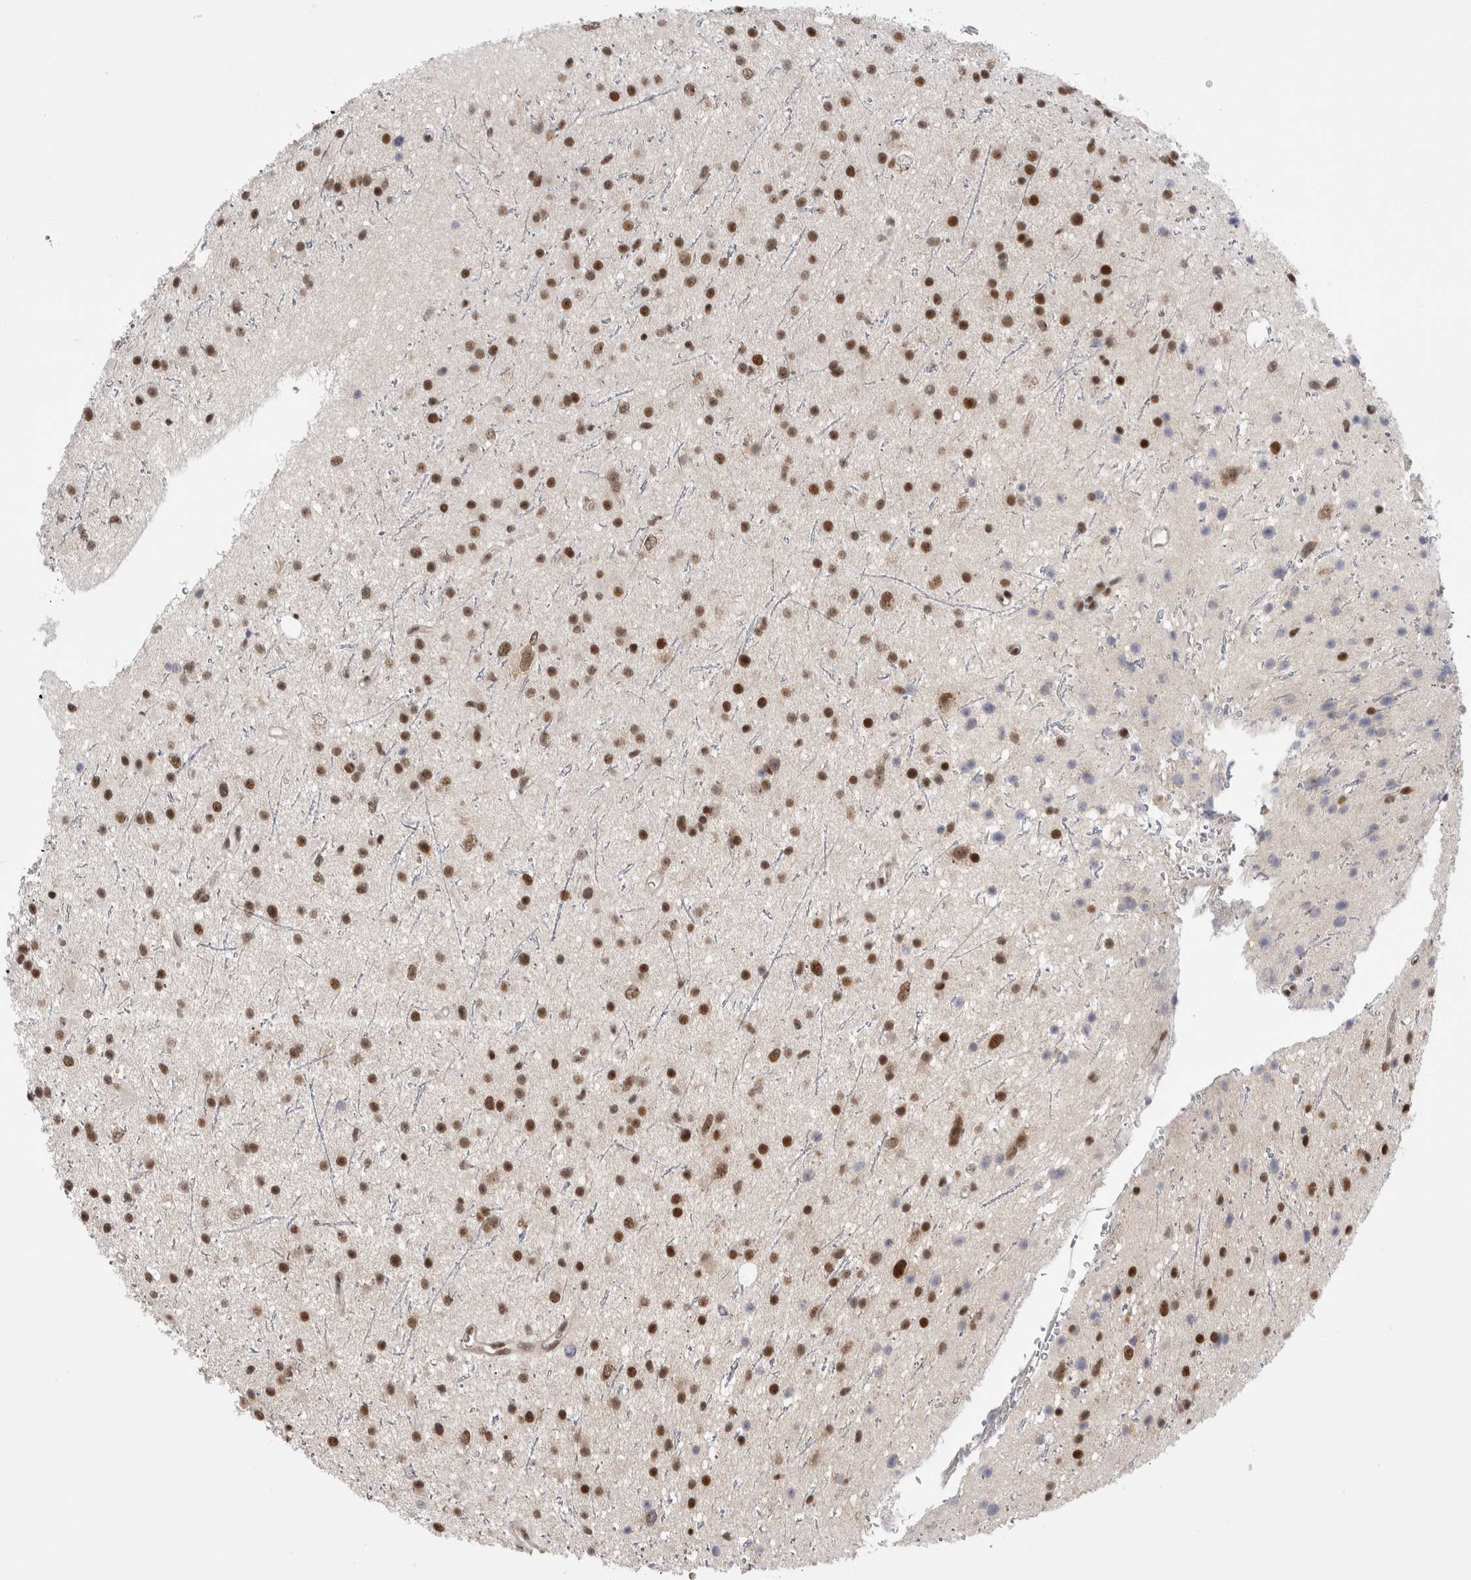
{"staining": {"intensity": "moderate", "quantity": ">75%", "location": "nuclear"}, "tissue": "glioma", "cell_type": "Tumor cells", "image_type": "cancer", "snomed": [{"axis": "morphology", "description": "Glioma, malignant, Low grade"}, {"axis": "topography", "description": "Cerebral cortex"}], "caption": "A medium amount of moderate nuclear staining is seen in approximately >75% of tumor cells in low-grade glioma (malignant) tissue.", "gene": "ZNF24", "patient": {"sex": "female", "age": 39}}